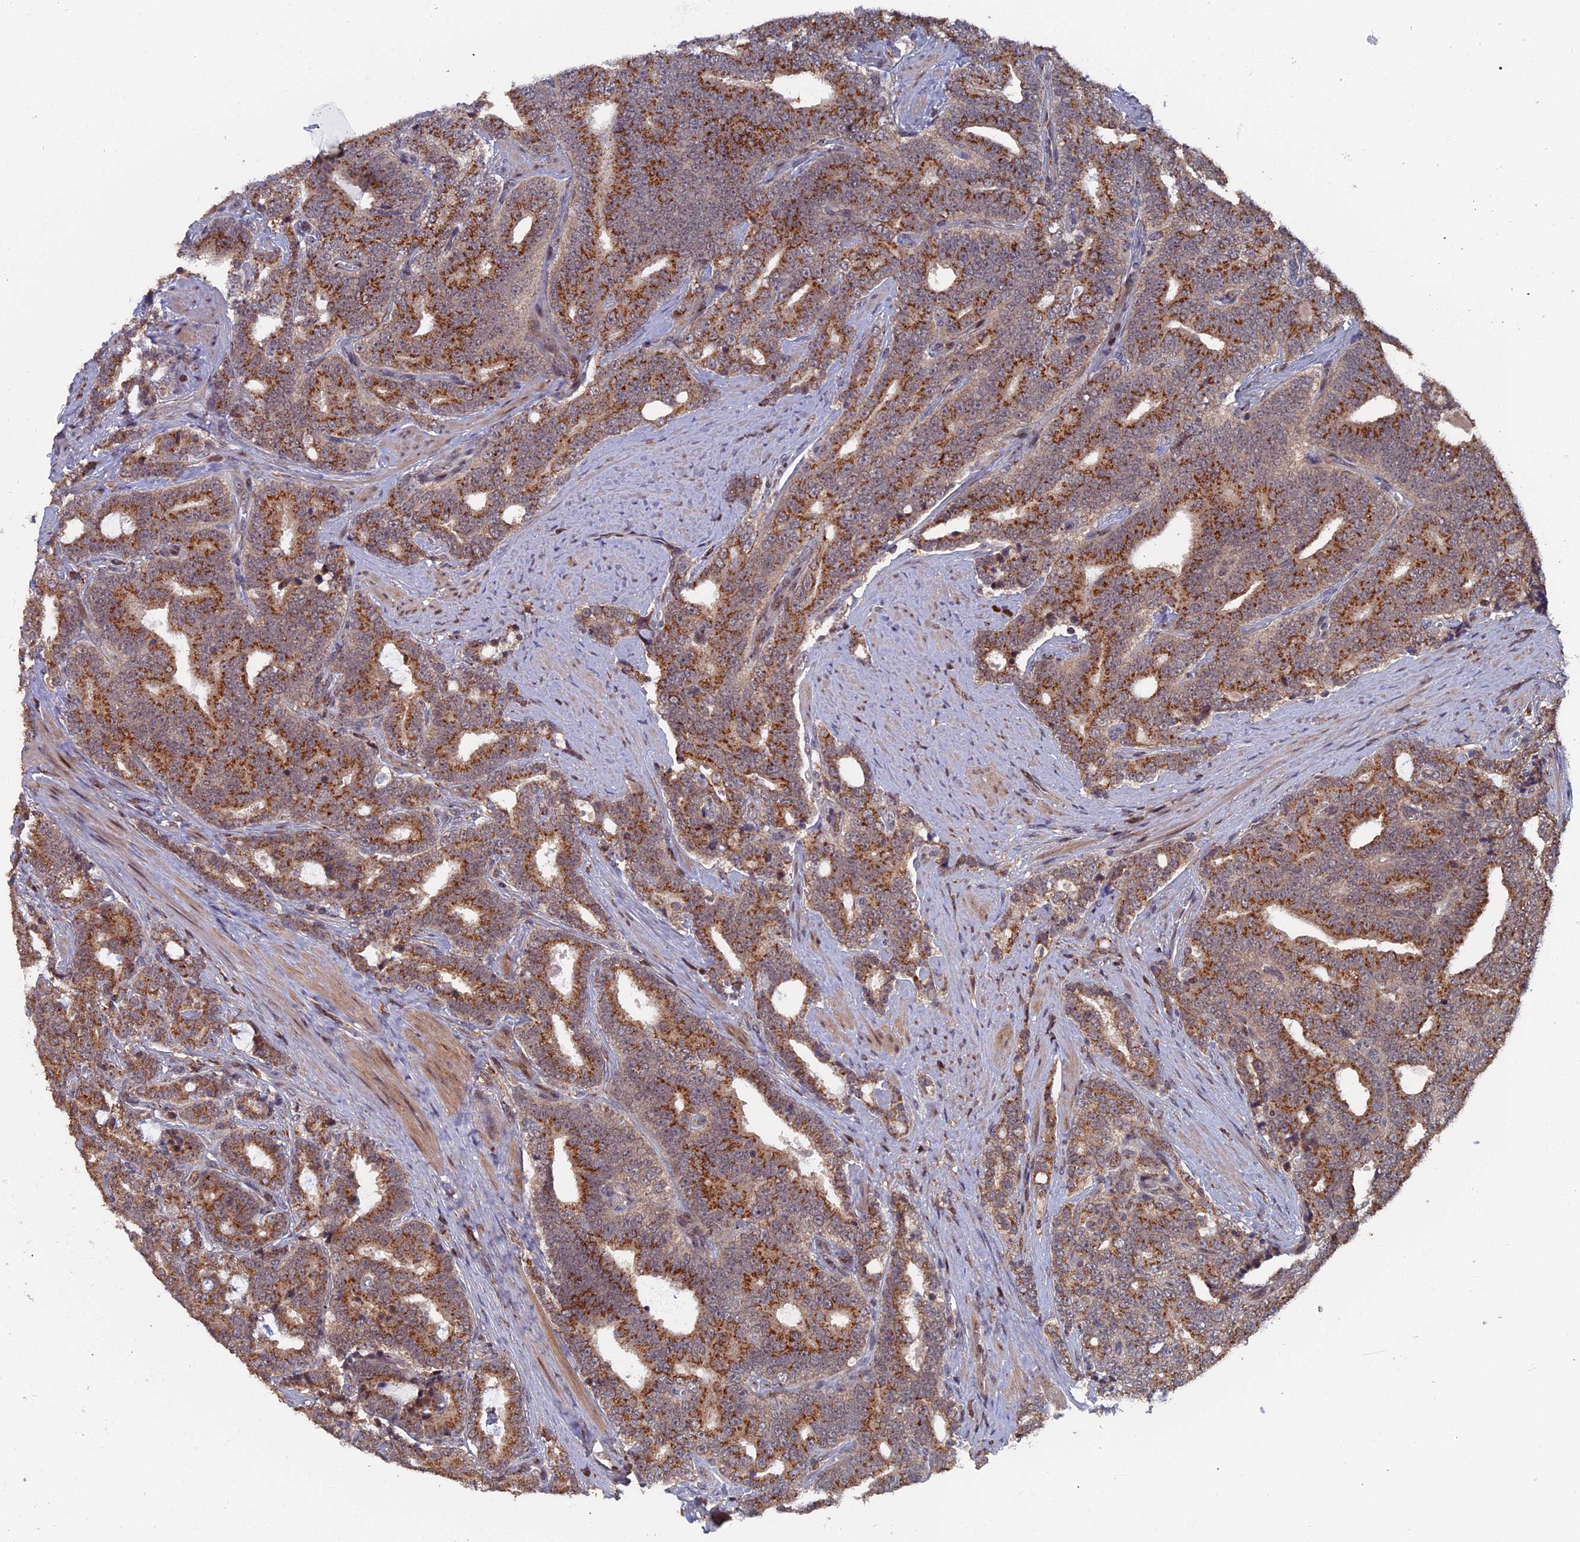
{"staining": {"intensity": "strong", "quantity": ">75%", "location": "cytoplasmic/membranous"}, "tissue": "prostate cancer", "cell_type": "Tumor cells", "image_type": "cancer", "snomed": [{"axis": "morphology", "description": "Adenocarcinoma, High grade"}, {"axis": "topography", "description": "Prostate and seminal vesicle, NOS"}], "caption": "Immunohistochemistry of human high-grade adenocarcinoma (prostate) demonstrates high levels of strong cytoplasmic/membranous expression in approximately >75% of tumor cells.", "gene": "RASGRF1", "patient": {"sex": "male", "age": 67}}